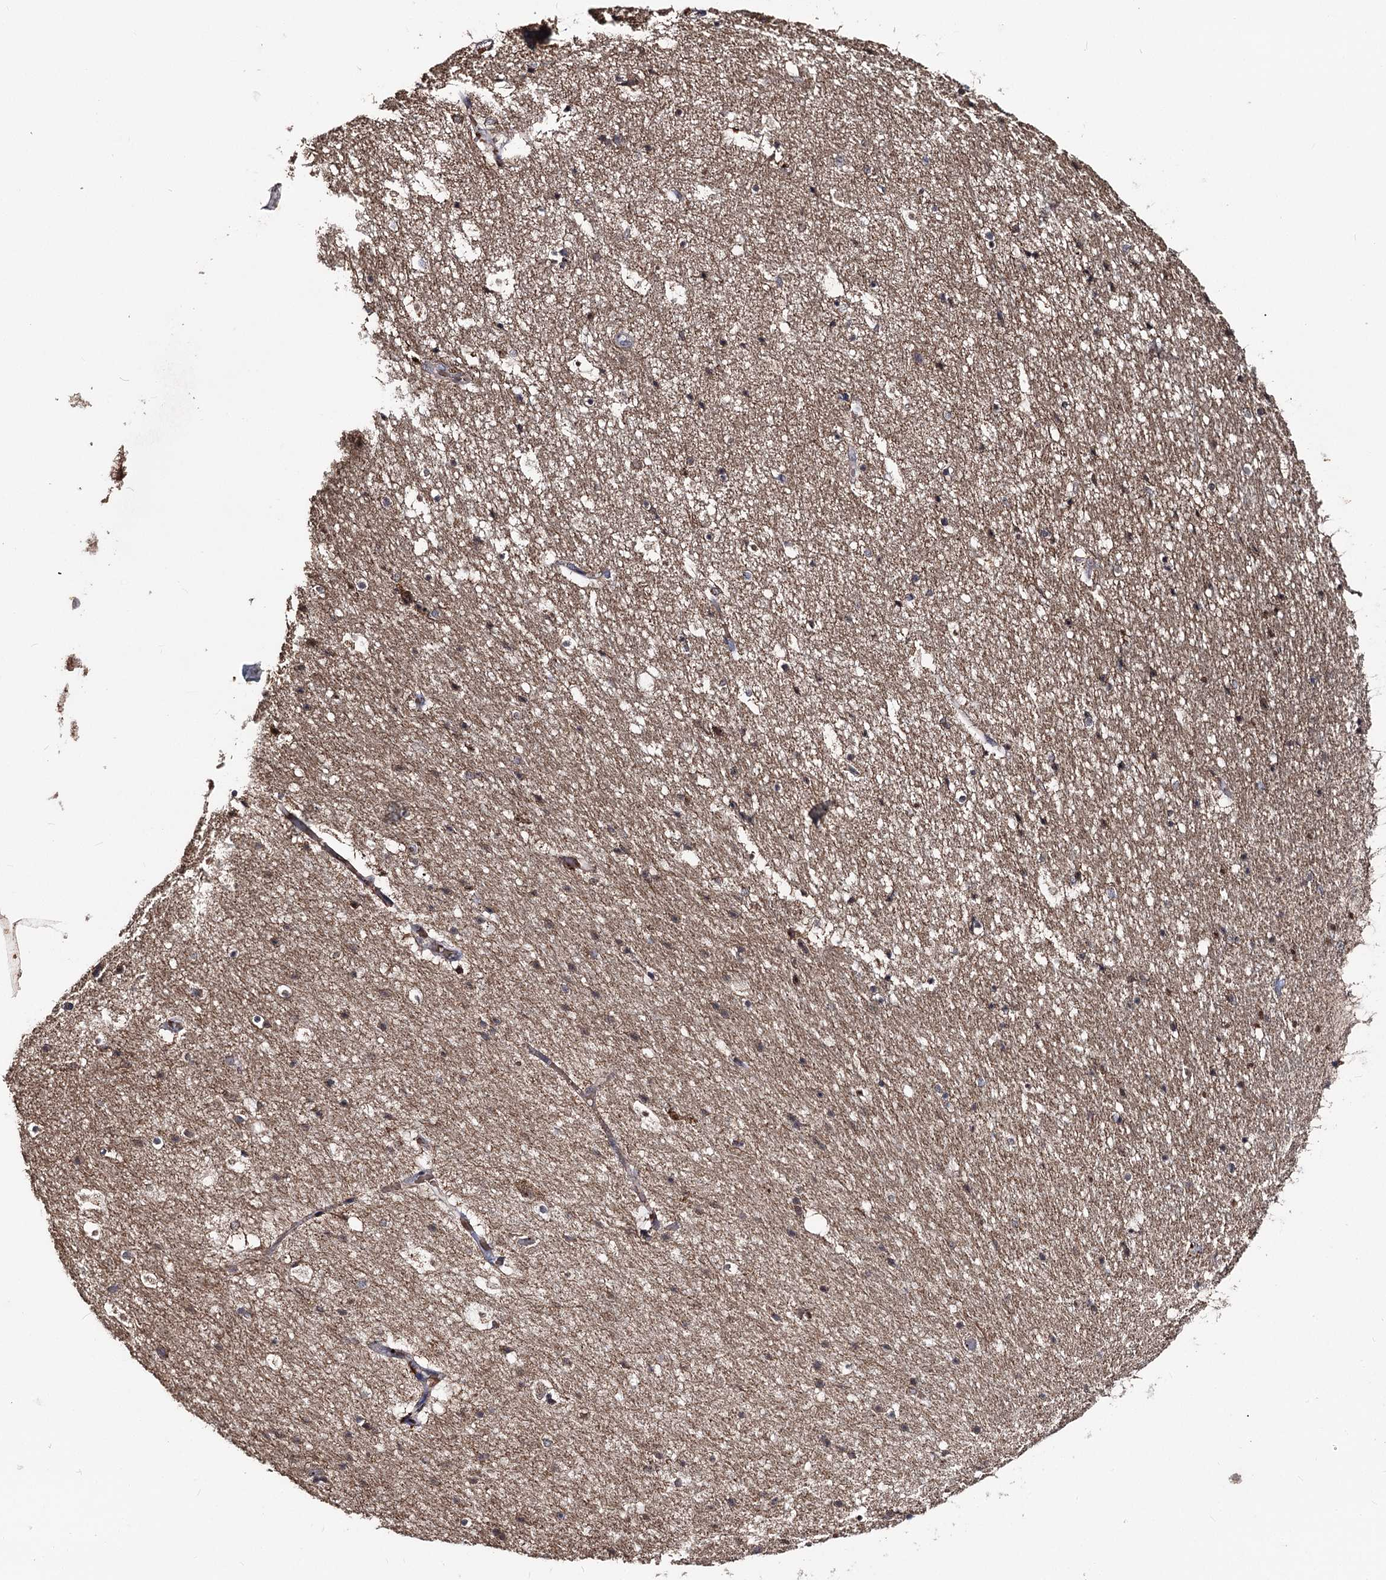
{"staining": {"intensity": "weak", "quantity": ">75%", "location": "cytoplasmic/membranous"}, "tissue": "hippocampus", "cell_type": "Glial cells", "image_type": "normal", "snomed": [{"axis": "morphology", "description": "Normal tissue, NOS"}, {"axis": "topography", "description": "Hippocampus"}], "caption": "The image exhibits a brown stain indicating the presence of a protein in the cytoplasmic/membranous of glial cells in hippocampus. (DAB (3,3'-diaminobenzidine) IHC, brown staining for protein, blue staining for nuclei).", "gene": "FAM53B", "patient": {"sex": "female", "age": 52}}